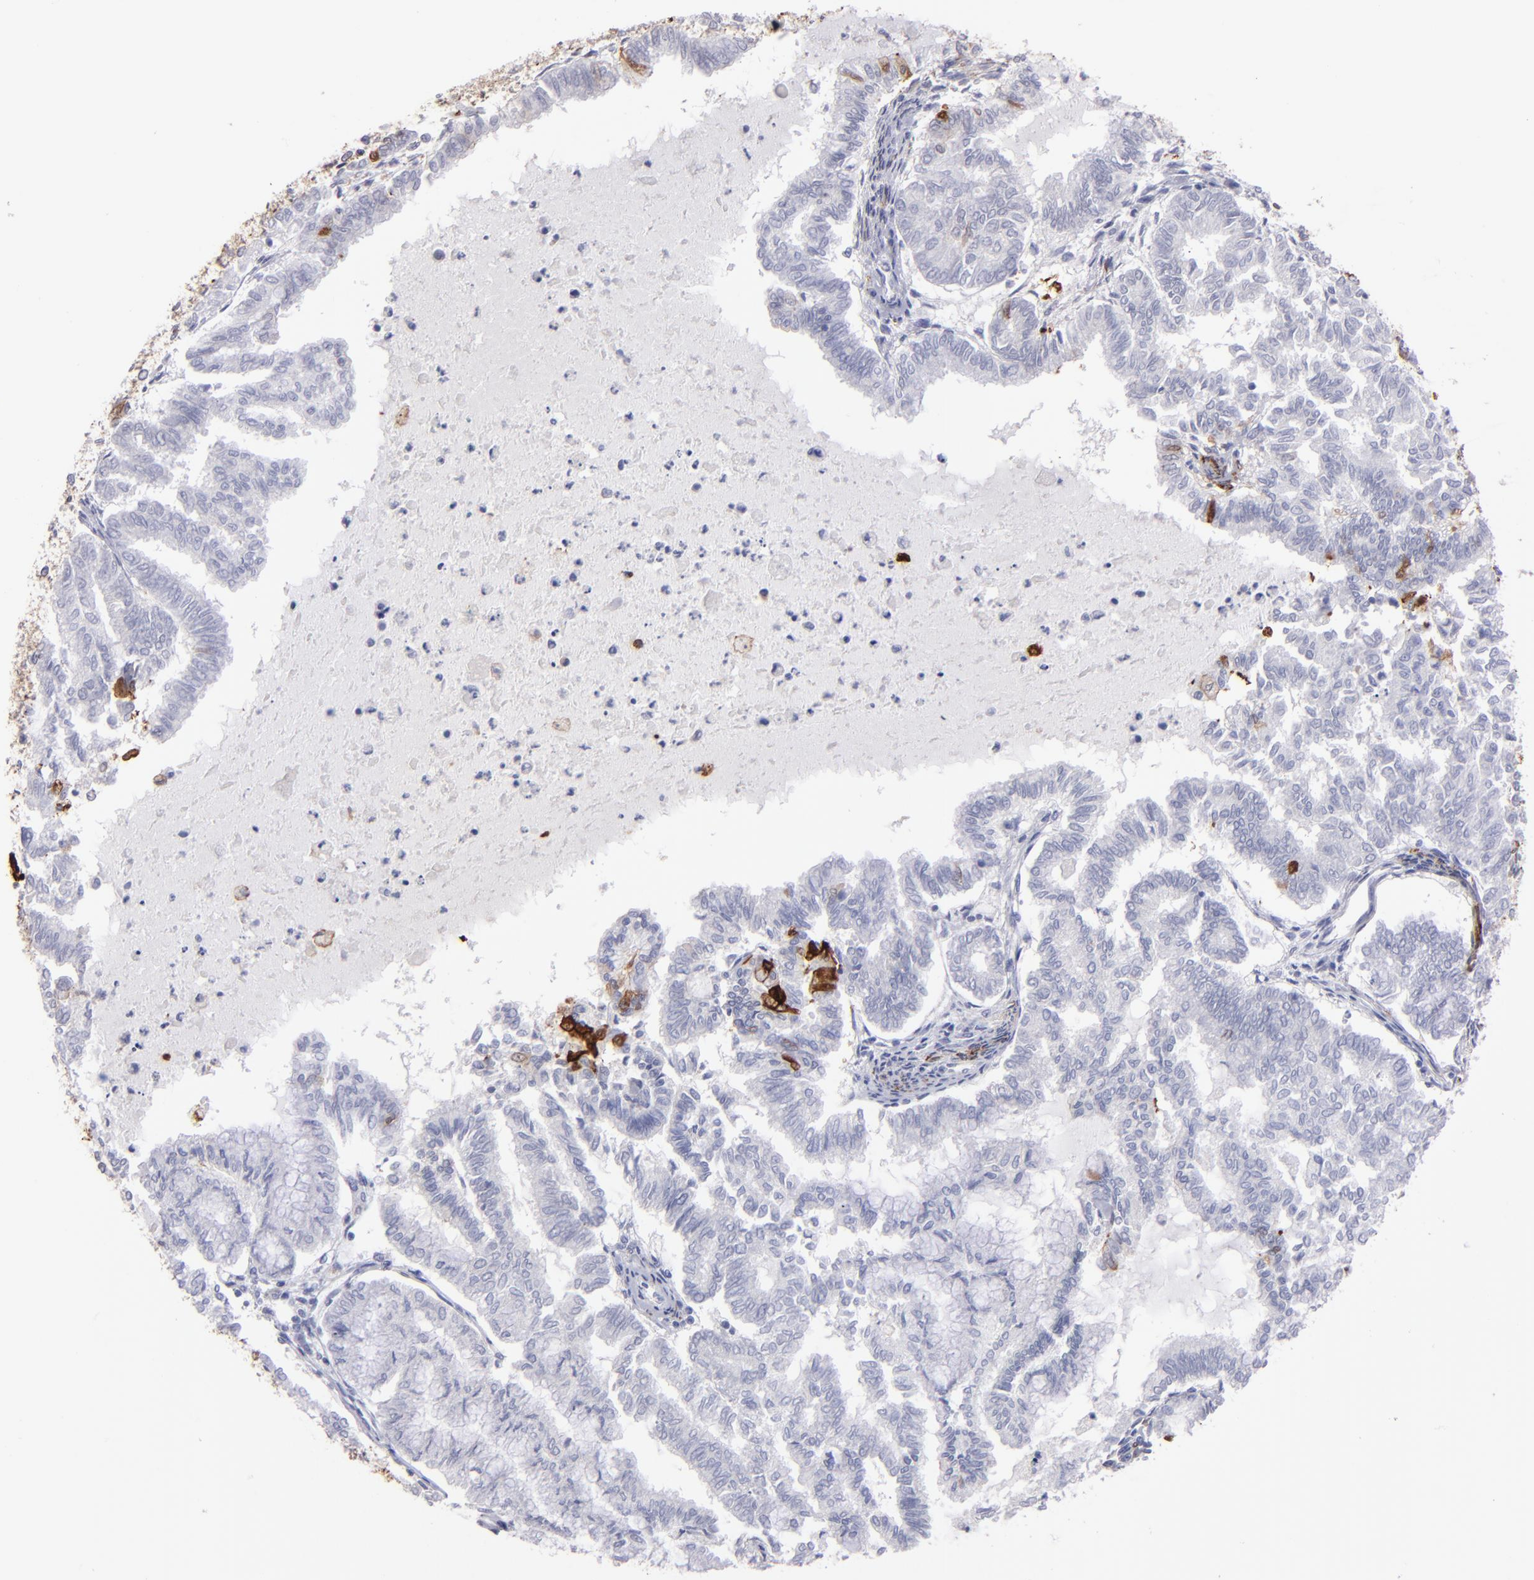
{"staining": {"intensity": "negative", "quantity": "none", "location": "none"}, "tissue": "endometrial cancer", "cell_type": "Tumor cells", "image_type": "cancer", "snomed": [{"axis": "morphology", "description": "Adenocarcinoma, NOS"}, {"axis": "topography", "description": "Endometrium"}], "caption": "Immunohistochemistry (IHC) photomicrograph of endometrial cancer (adenocarcinoma) stained for a protein (brown), which shows no expression in tumor cells. (Immunohistochemistry (IHC), brightfield microscopy, high magnification).", "gene": "AHNAK2", "patient": {"sex": "female", "age": 79}}